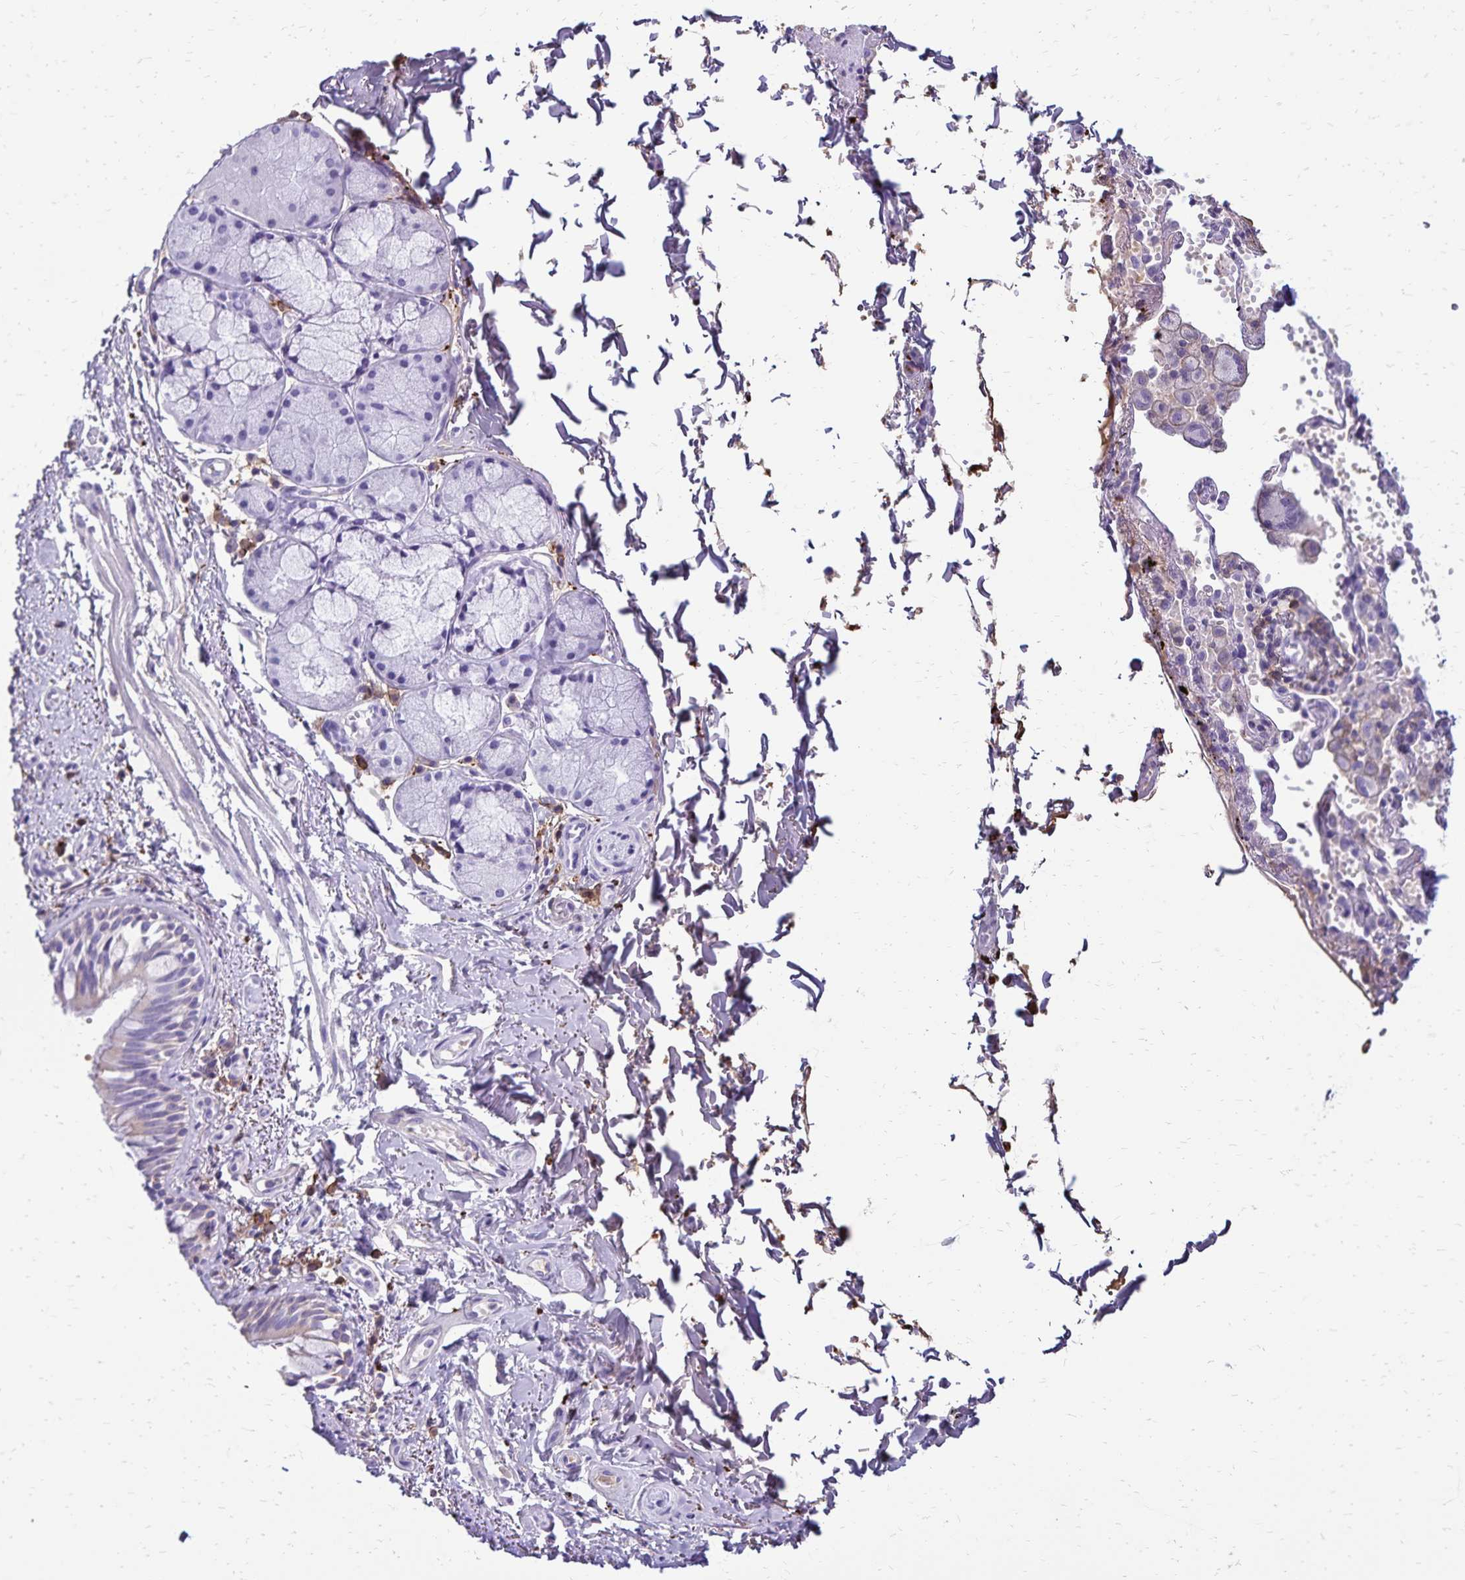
{"staining": {"intensity": "negative", "quantity": "none", "location": "none"}, "tissue": "bronchus", "cell_type": "Respiratory epithelial cells", "image_type": "normal", "snomed": [{"axis": "morphology", "description": "Normal tissue, NOS"}, {"axis": "topography", "description": "Lymph node"}, {"axis": "topography", "description": "Cartilage tissue"}, {"axis": "topography", "description": "Bronchus"}], "caption": "The micrograph demonstrates no significant positivity in respiratory epithelial cells of bronchus. Nuclei are stained in blue.", "gene": "CD27", "patient": {"sex": "female", "age": 70}}